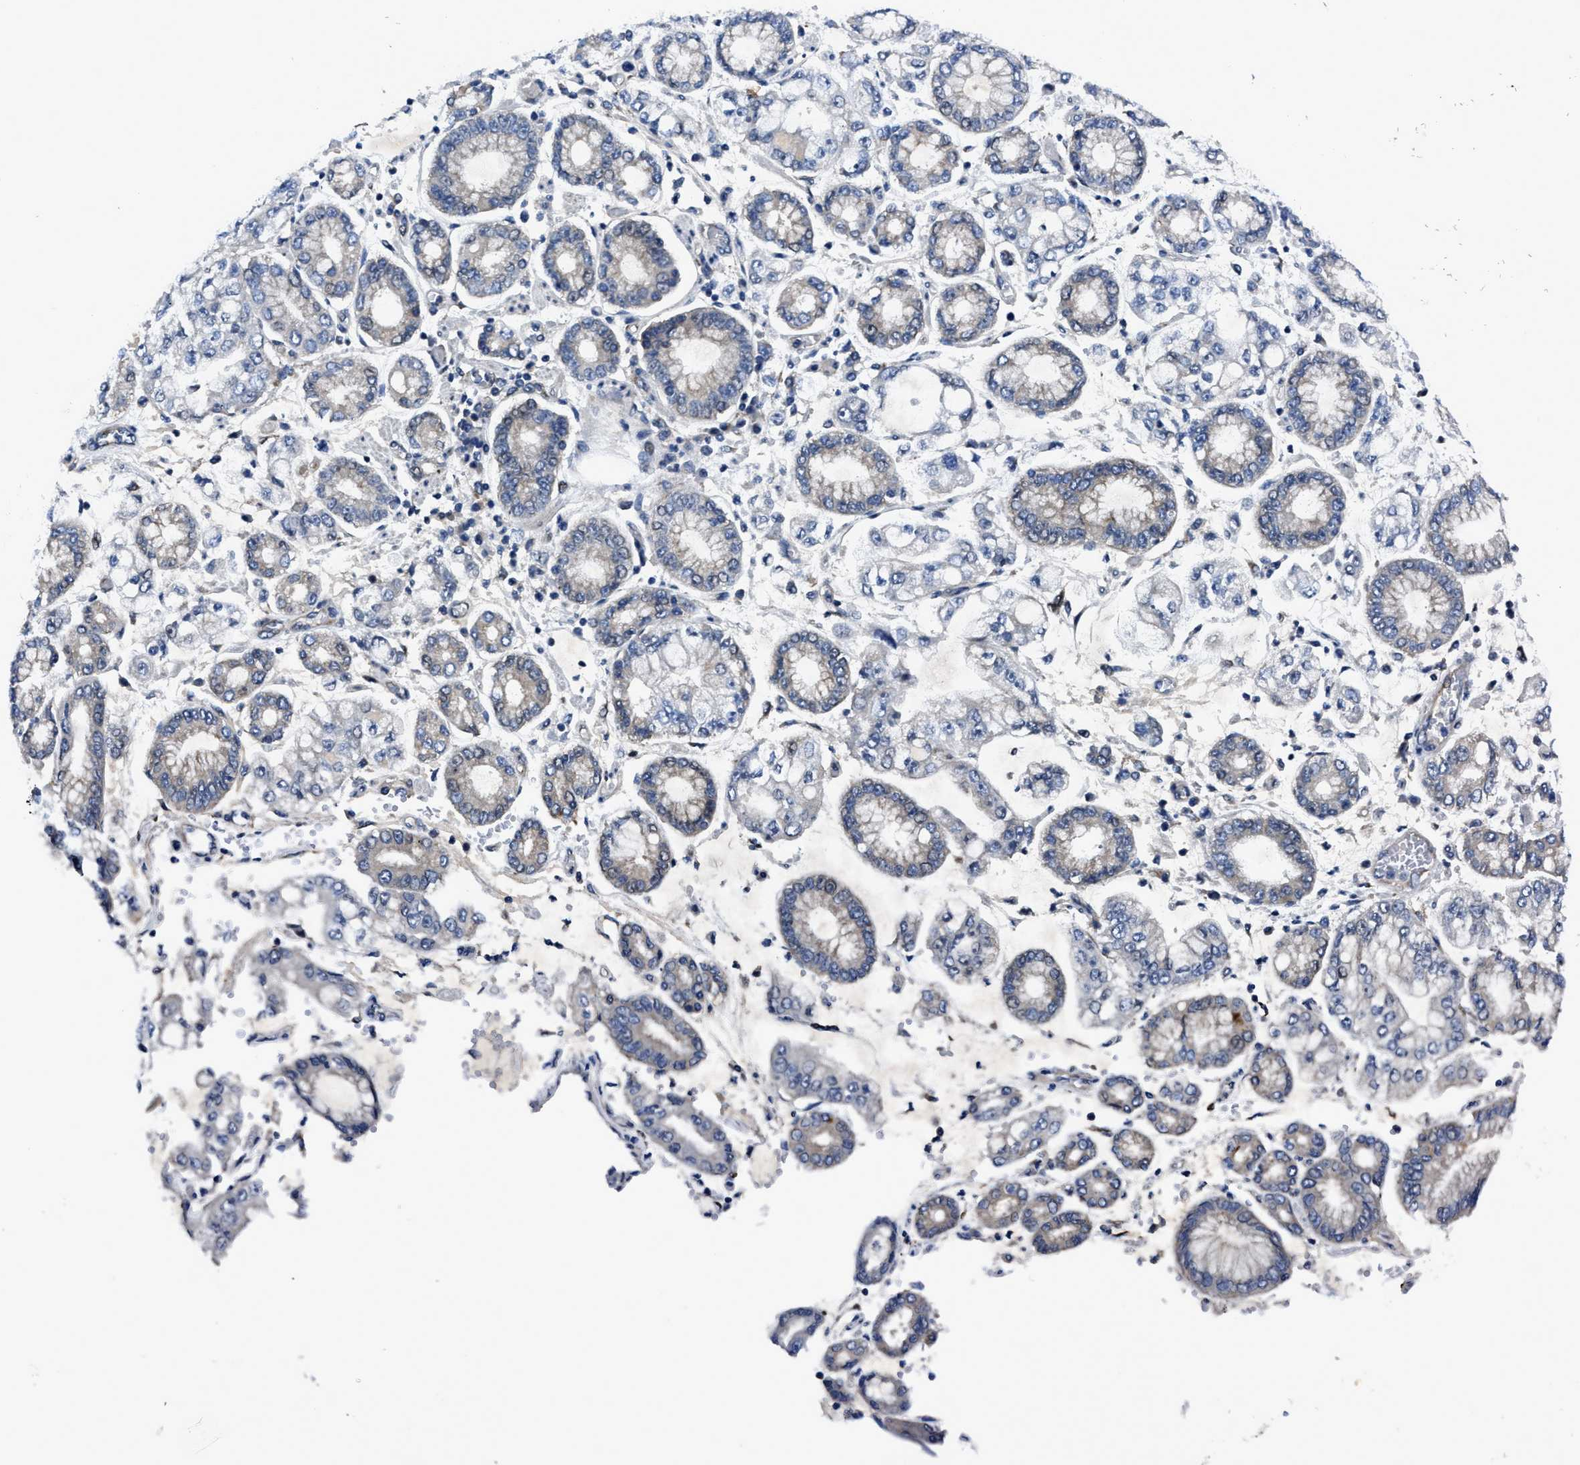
{"staining": {"intensity": "negative", "quantity": "none", "location": "none"}, "tissue": "stomach cancer", "cell_type": "Tumor cells", "image_type": "cancer", "snomed": [{"axis": "morphology", "description": "Adenocarcinoma, NOS"}, {"axis": "topography", "description": "Stomach"}], "caption": "DAB immunohistochemical staining of human stomach cancer (adenocarcinoma) exhibits no significant expression in tumor cells.", "gene": "GET4", "patient": {"sex": "male", "age": 76}}